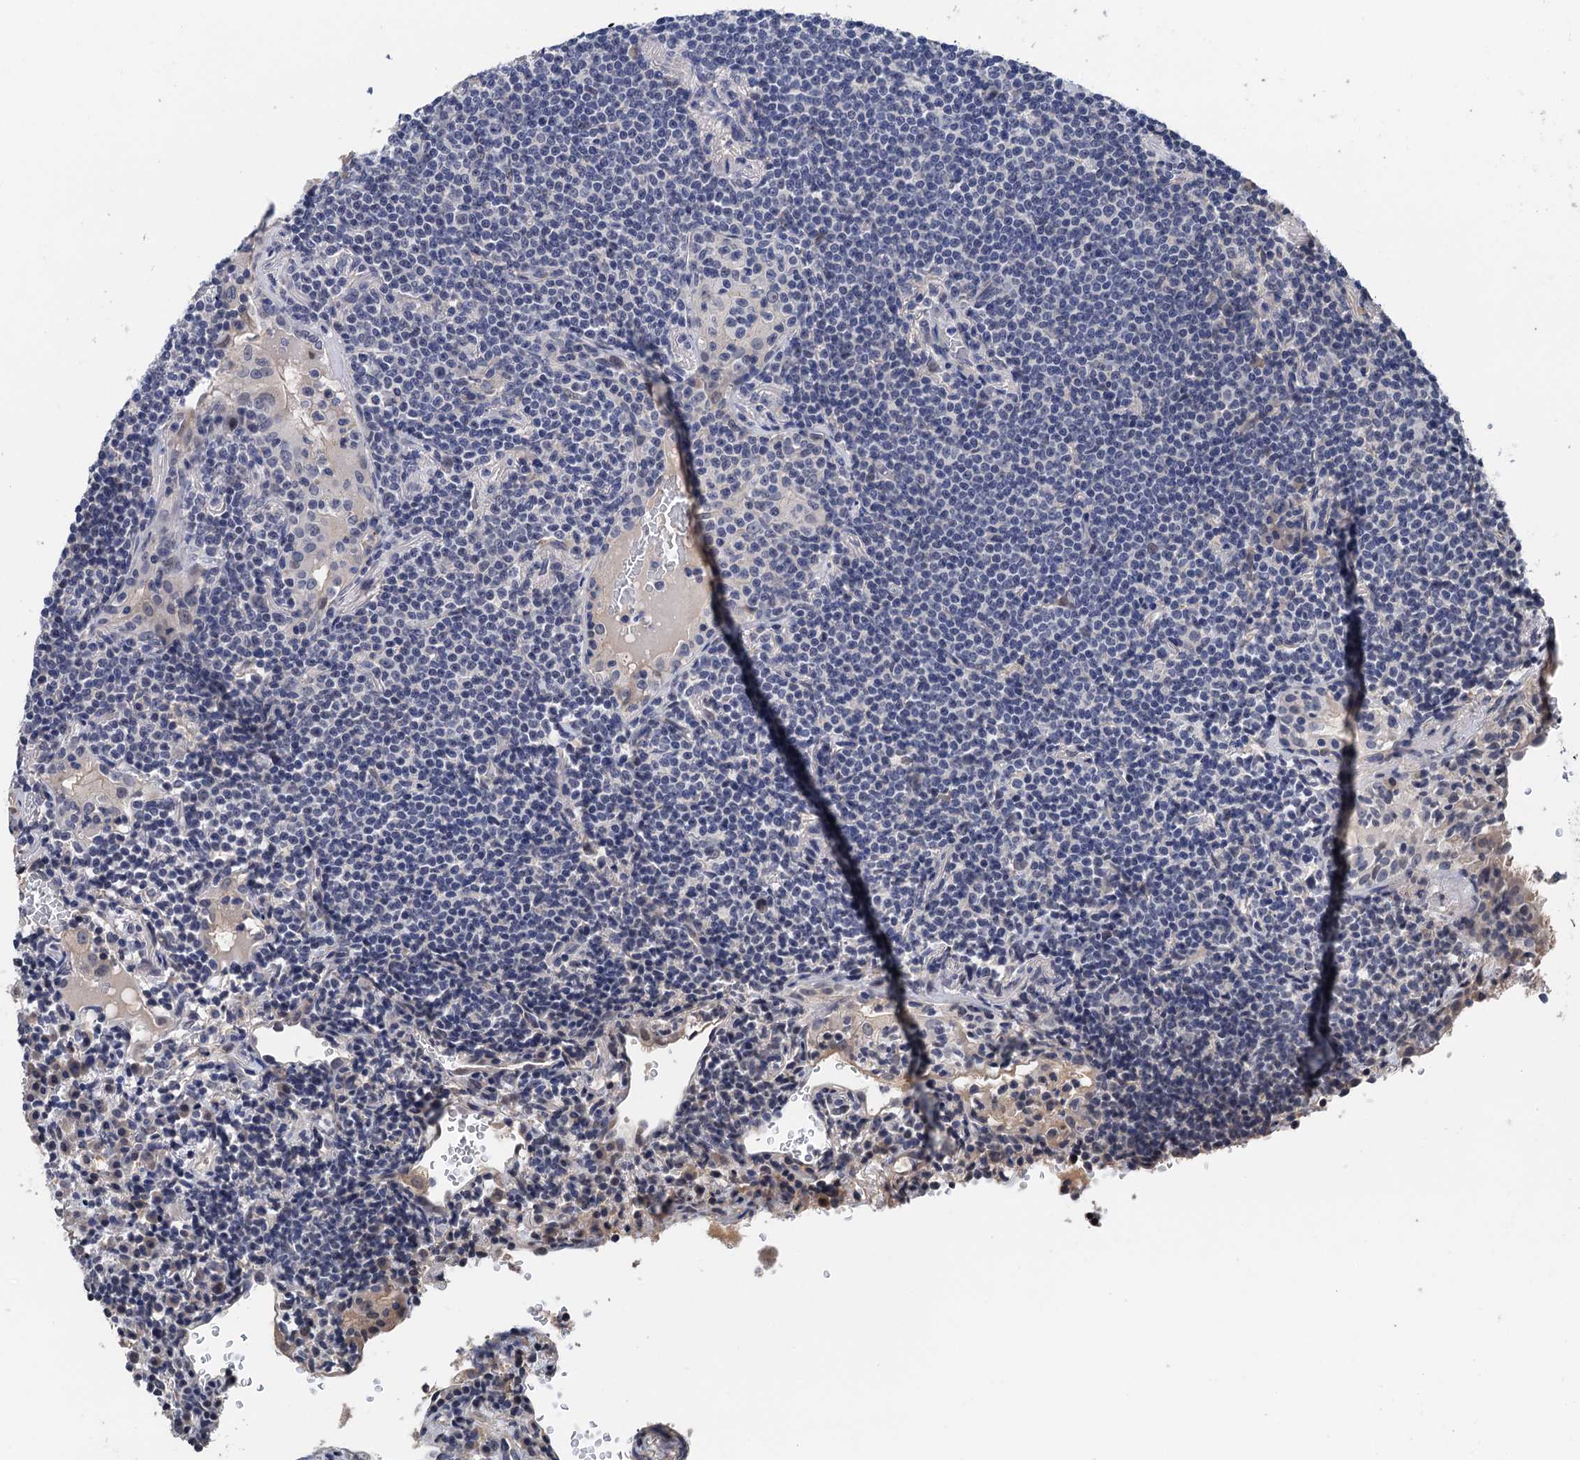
{"staining": {"intensity": "negative", "quantity": "none", "location": "none"}, "tissue": "lymphoma", "cell_type": "Tumor cells", "image_type": "cancer", "snomed": [{"axis": "morphology", "description": "Malignant lymphoma, non-Hodgkin's type, Low grade"}, {"axis": "topography", "description": "Lung"}], "caption": "The photomicrograph demonstrates no staining of tumor cells in lymphoma.", "gene": "ART5", "patient": {"sex": "female", "age": 71}}